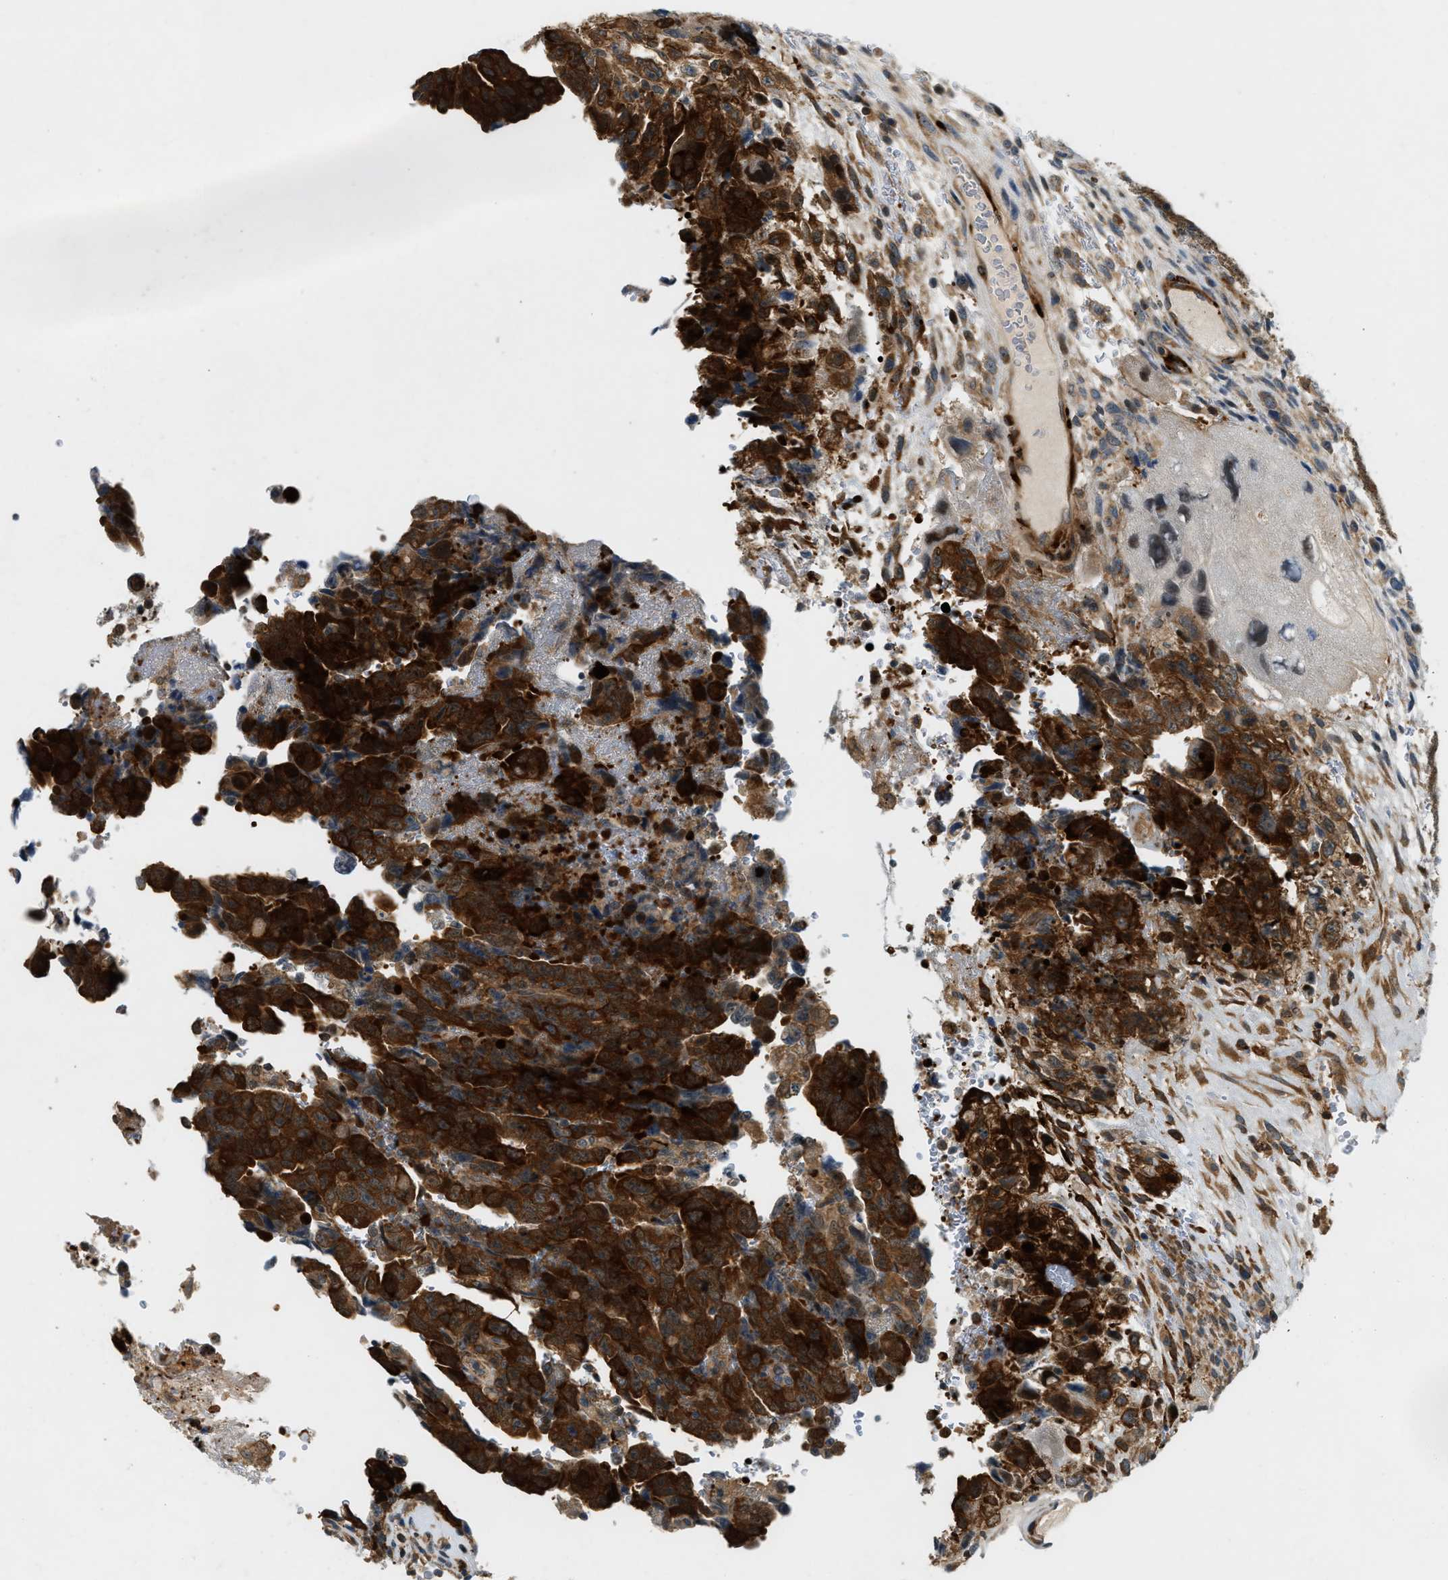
{"staining": {"intensity": "strong", "quantity": ">75%", "location": "cytoplasmic/membranous"}, "tissue": "testis cancer", "cell_type": "Tumor cells", "image_type": "cancer", "snomed": [{"axis": "morphology", "description": "Carcinoma, Embryonal, NOS"}, {"axis": "topography", "description": "Testis"}], "caption": "Strong cytoplasmic/membranous staining for a protein is appreciated in approximately >75% of tumor cells of embryonal carcinoma (testis) using immunohistochemistry (IHC).", "gene": "PDCL3", "patient": {"sex": "male", "age": 28}}